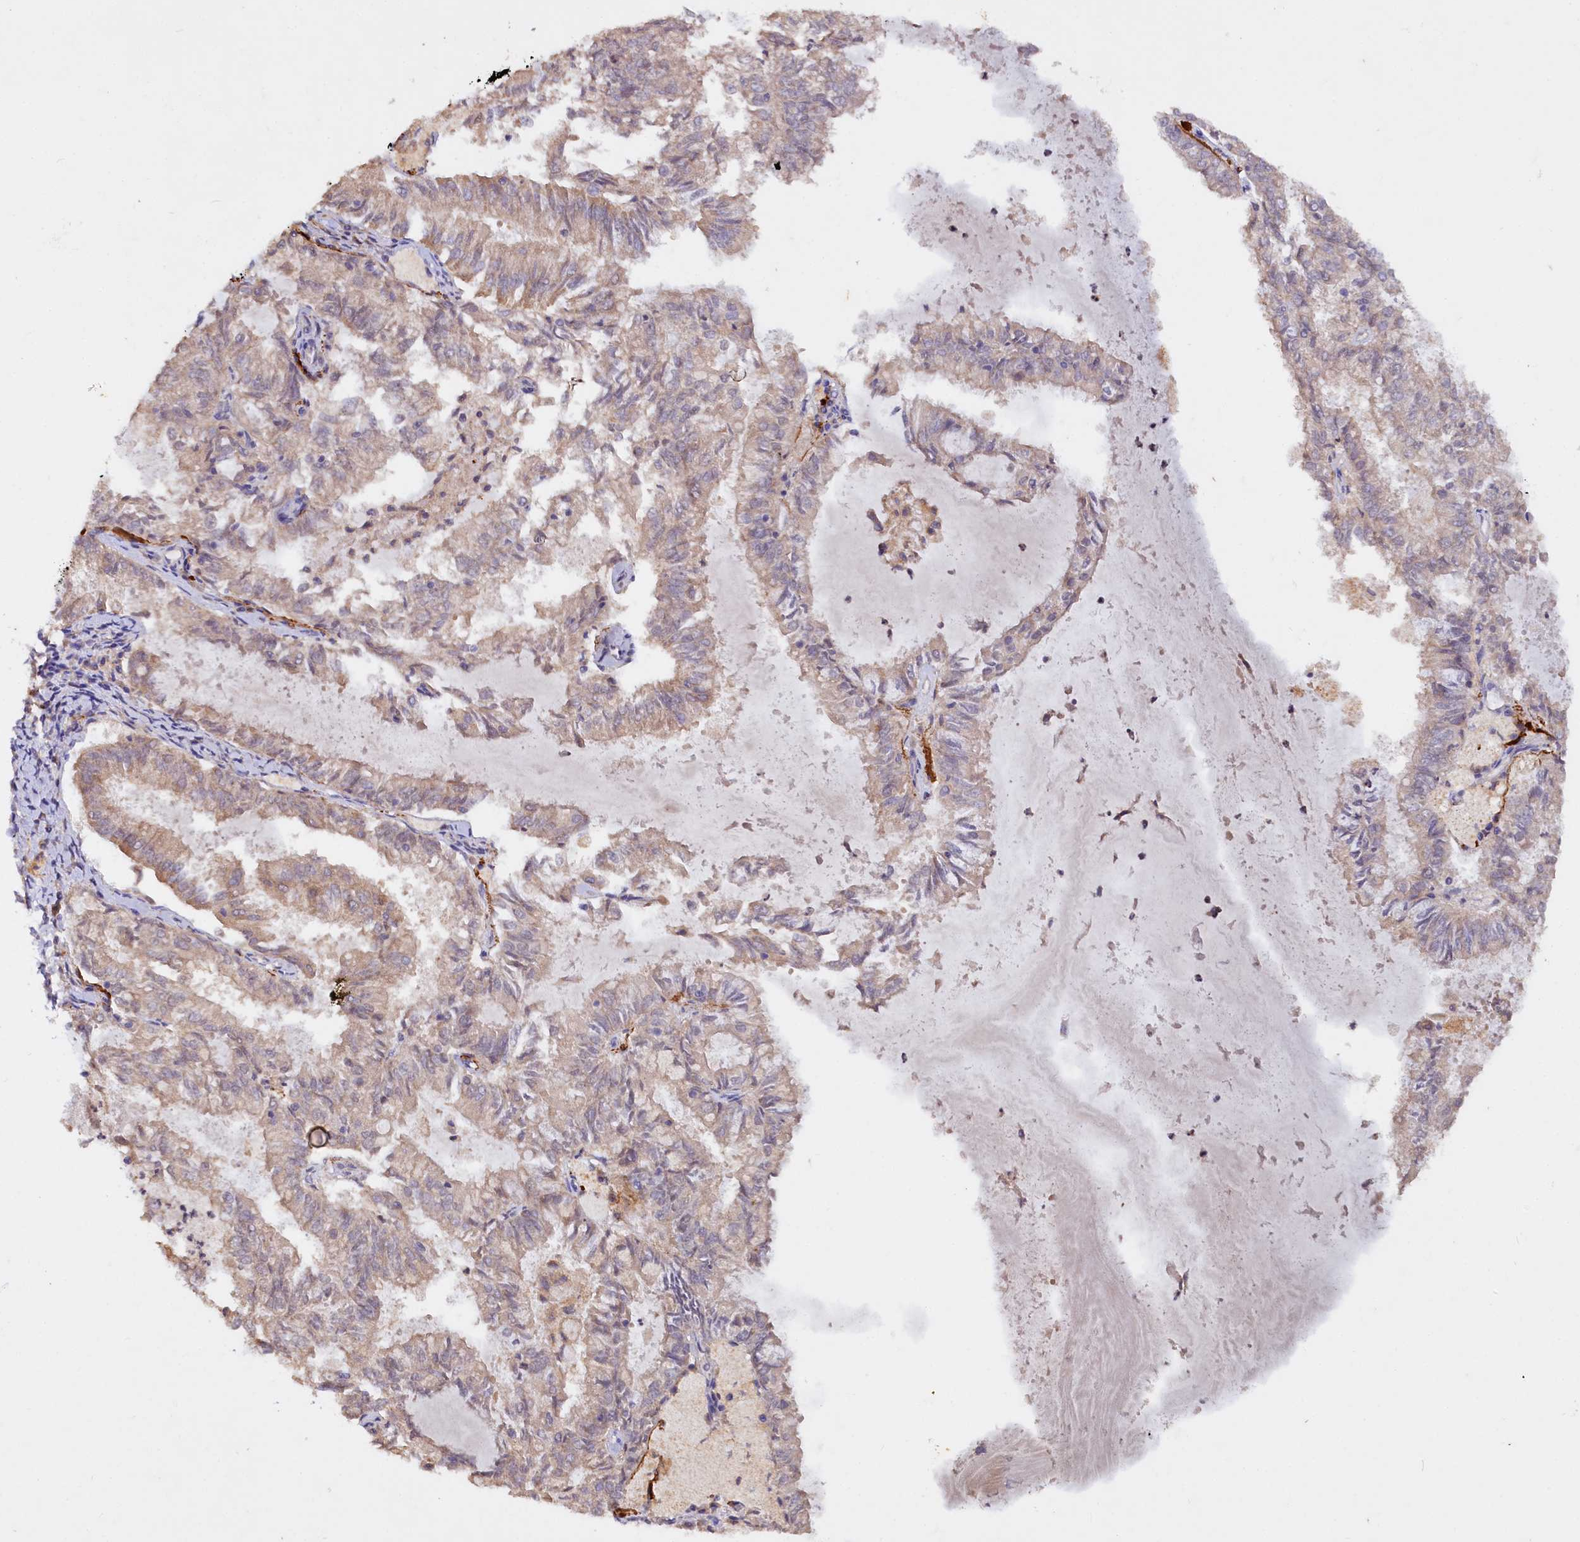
{"staining": {"intensity": "weak", "quantity": "25%-75%", "location": "cytoplasmic/membranous"}, "tissue": "endometrial cancer", "cell_type": "Tumor cells", "image_type": "cancer", "snomed": [{"axis": "morphology", "description": "Adenocarcinoma, NOS"}, {"axis": "topography", "description": "Endometrium"}], "caption": "Protein expression analysis of adenocarcinoma (endometrial) exhibits weak cytoplasmic/membranous staining in about 25%-75% of tumor cells.", "gene": "ETFBKMT", "patient": {"sex": "female", "age": 57}}